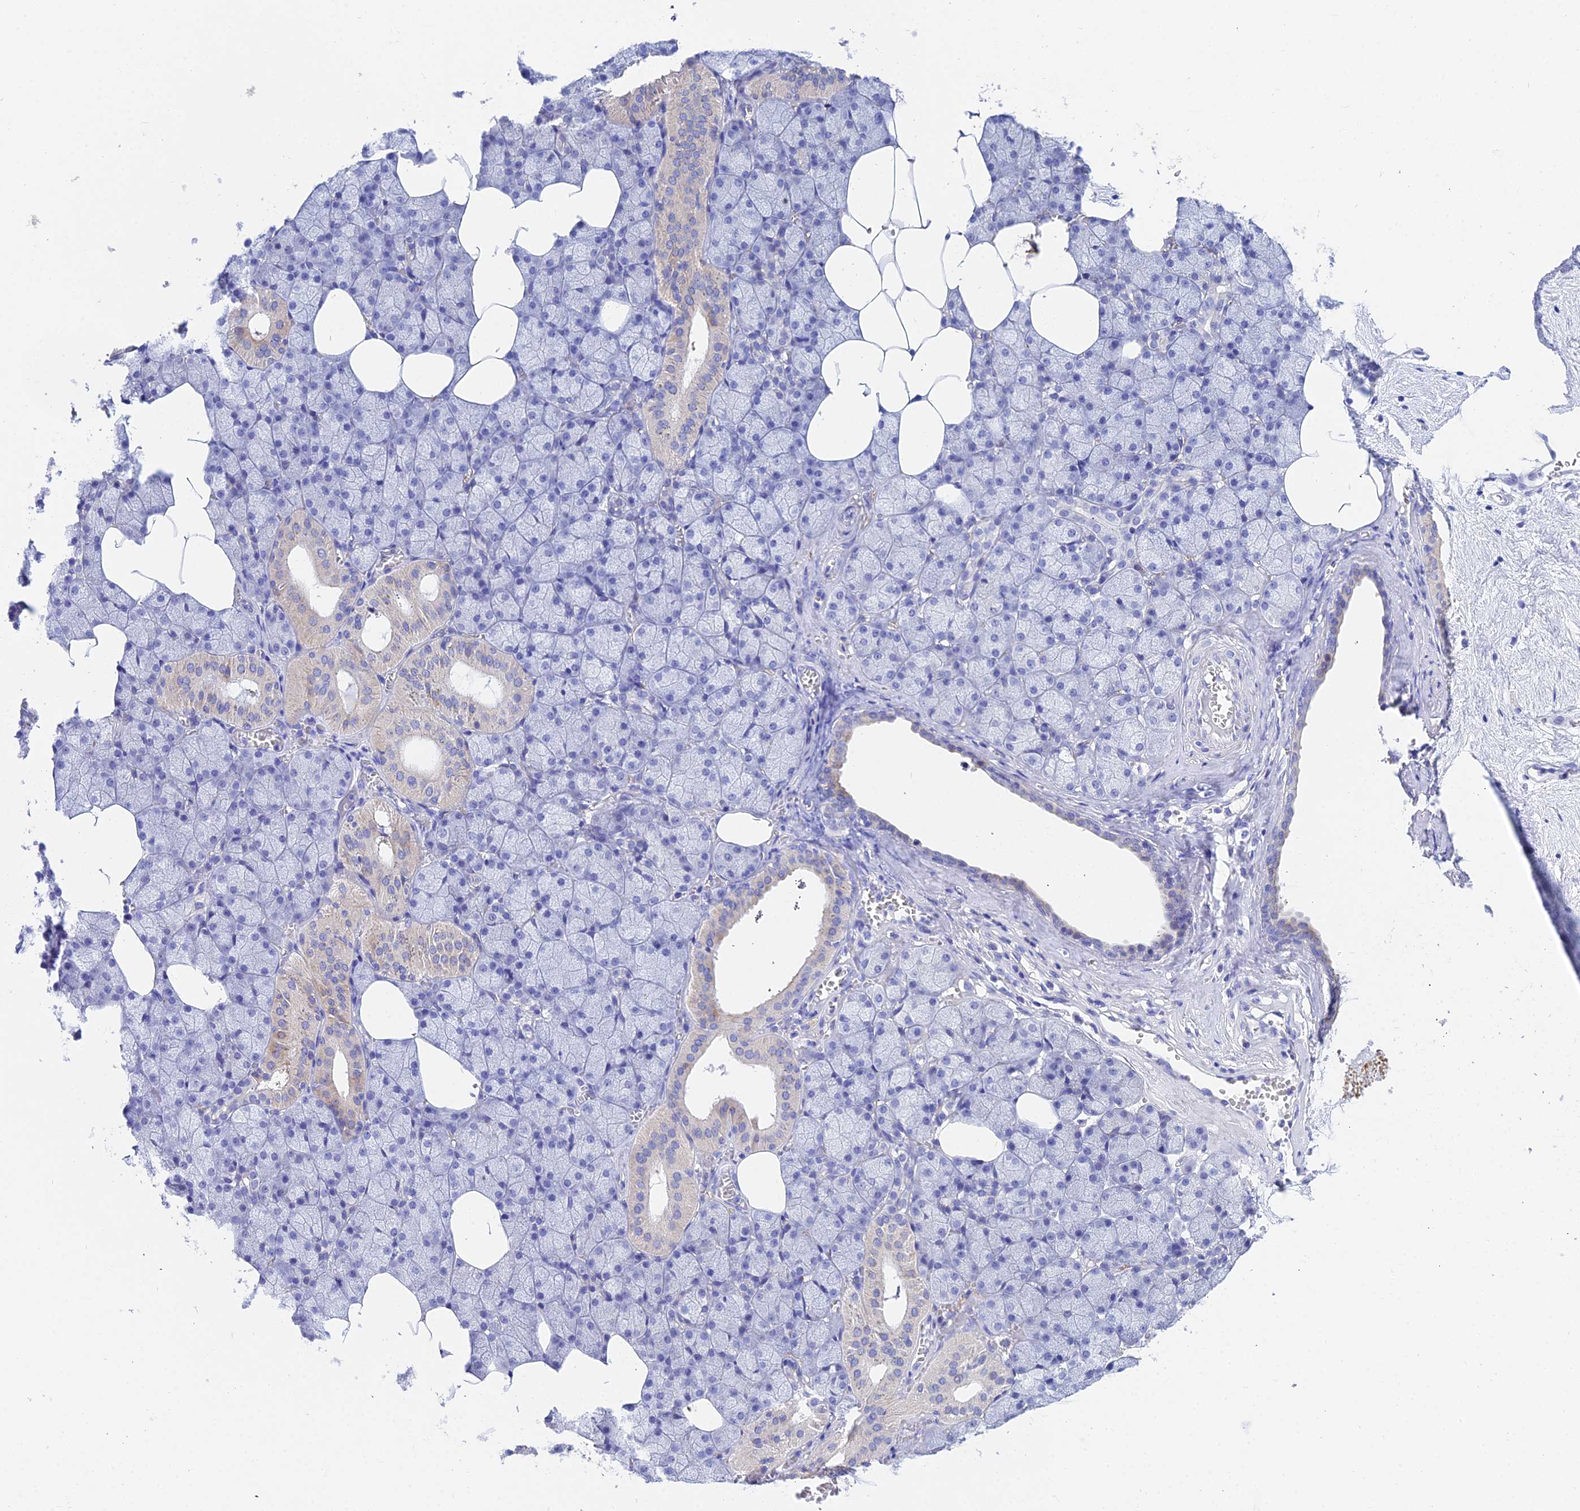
{"staining": {"intensity": "negative", "quantity": "none", "location": "none"}, "tissue": "salivary gland", "cell_type": "Glandular cells", "image_type": "normal", "snomed": [{"axis": "morphology", "description": "Normal tissue, NOS"}, {"axis": "topography", "description": "Salivary gland"}], "caption": "DAB (3,3'-diaminobenzidine) immunohistochemical staining of benign salivary gland demonstrates no significant staining in glandular cells.", "gene": "CEP41", "patient": {"sex": "male", "age": 62}}